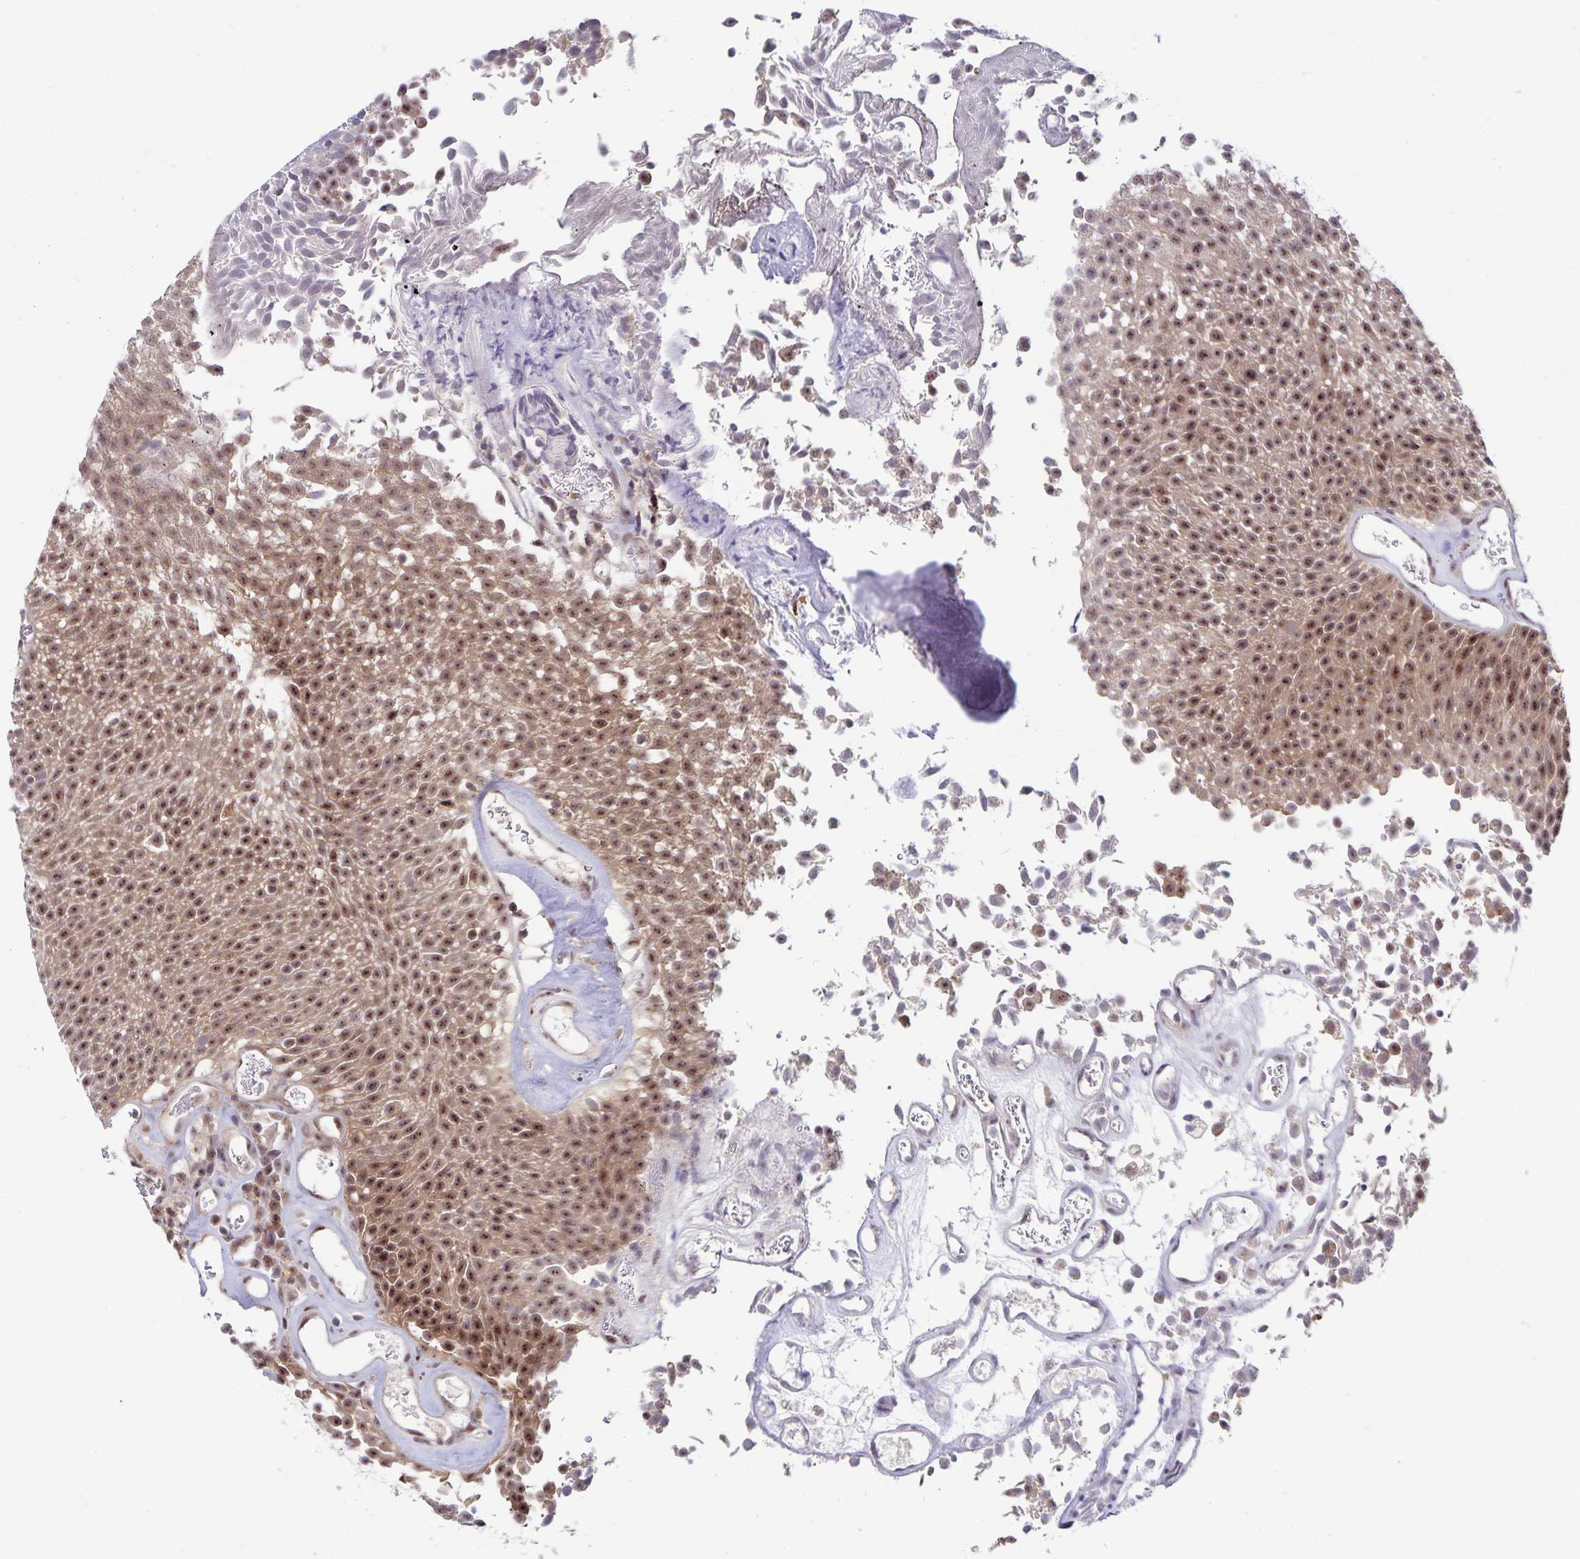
{"staining": {"intensity": "moderate", "quantity": ">75%", "location": "nuclear"}, "tissue": "urothelial cancer", "cell_type": "Tumor cells", "image_type": "cancer", "snomed": [{"axis": "morphology", "description": "Urothelial carcinoma, Low grade"}, {"axis": "topography", "description": "Urinary bladder"}], "caption": "Immunohistochemical staining of human urothelial cancer displays moderate nuclear protein expression in about >75% of tumor cells.", "gene": "EXOC6B", "patient": {"sex": "female", "age": 79}}